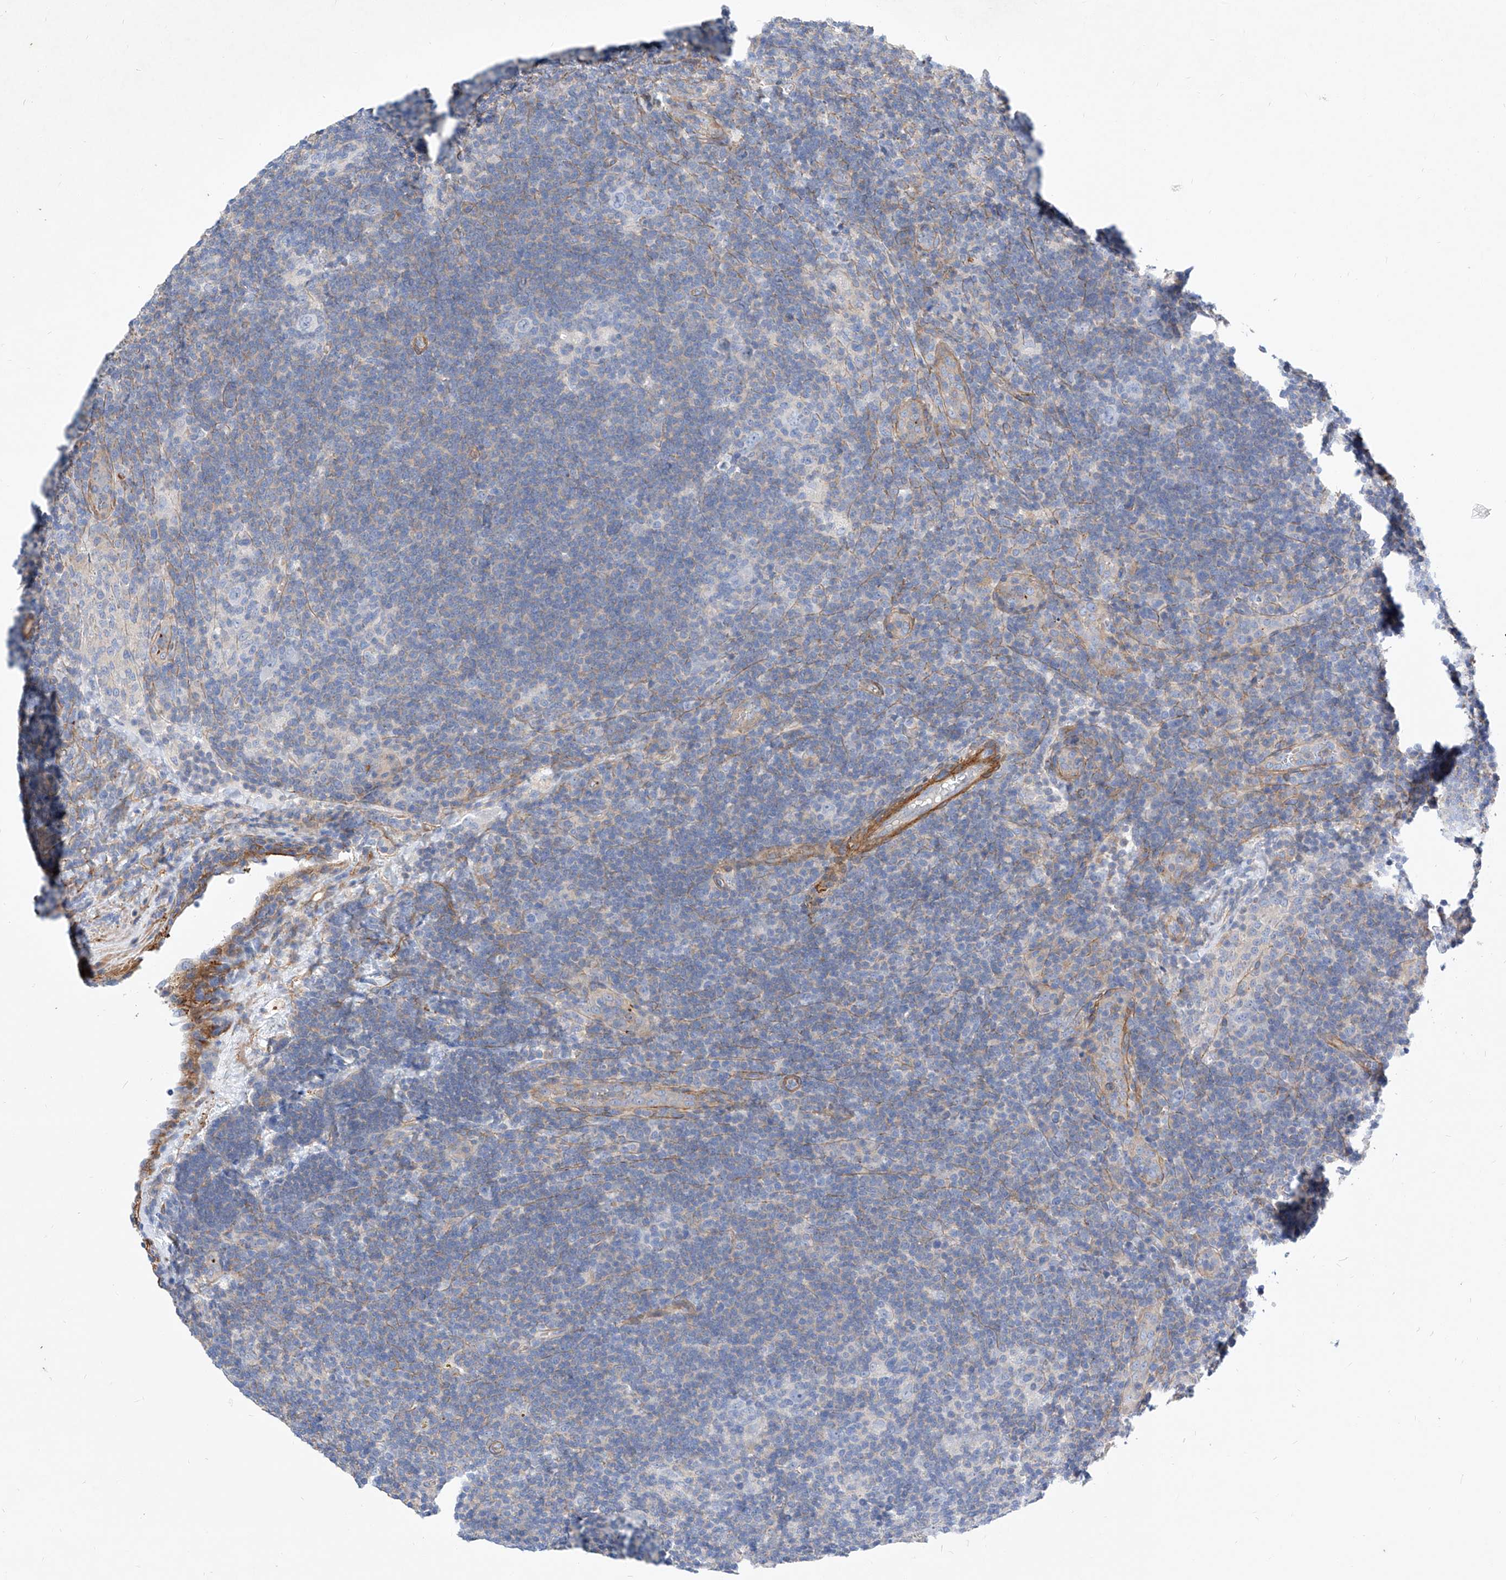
{"staining": {"intensity": "negative", "quantity": "none", "location": "none"}, "tissue": "lymphoma", "cell_type": "Tumor cells", "image_type": "cancer", "snomed": [{"axis": "morphology", "description": "Hodgkin's disease, NOS"}, {"axis": "topography", "description": "Lymph node"}], "caption": "The immunohistochemistry histopathology image has no significant staining in tumor cells of lymphoma tissue.", "gene": "TAS2R60", "patient": {"sex": "female", "age": 57}}